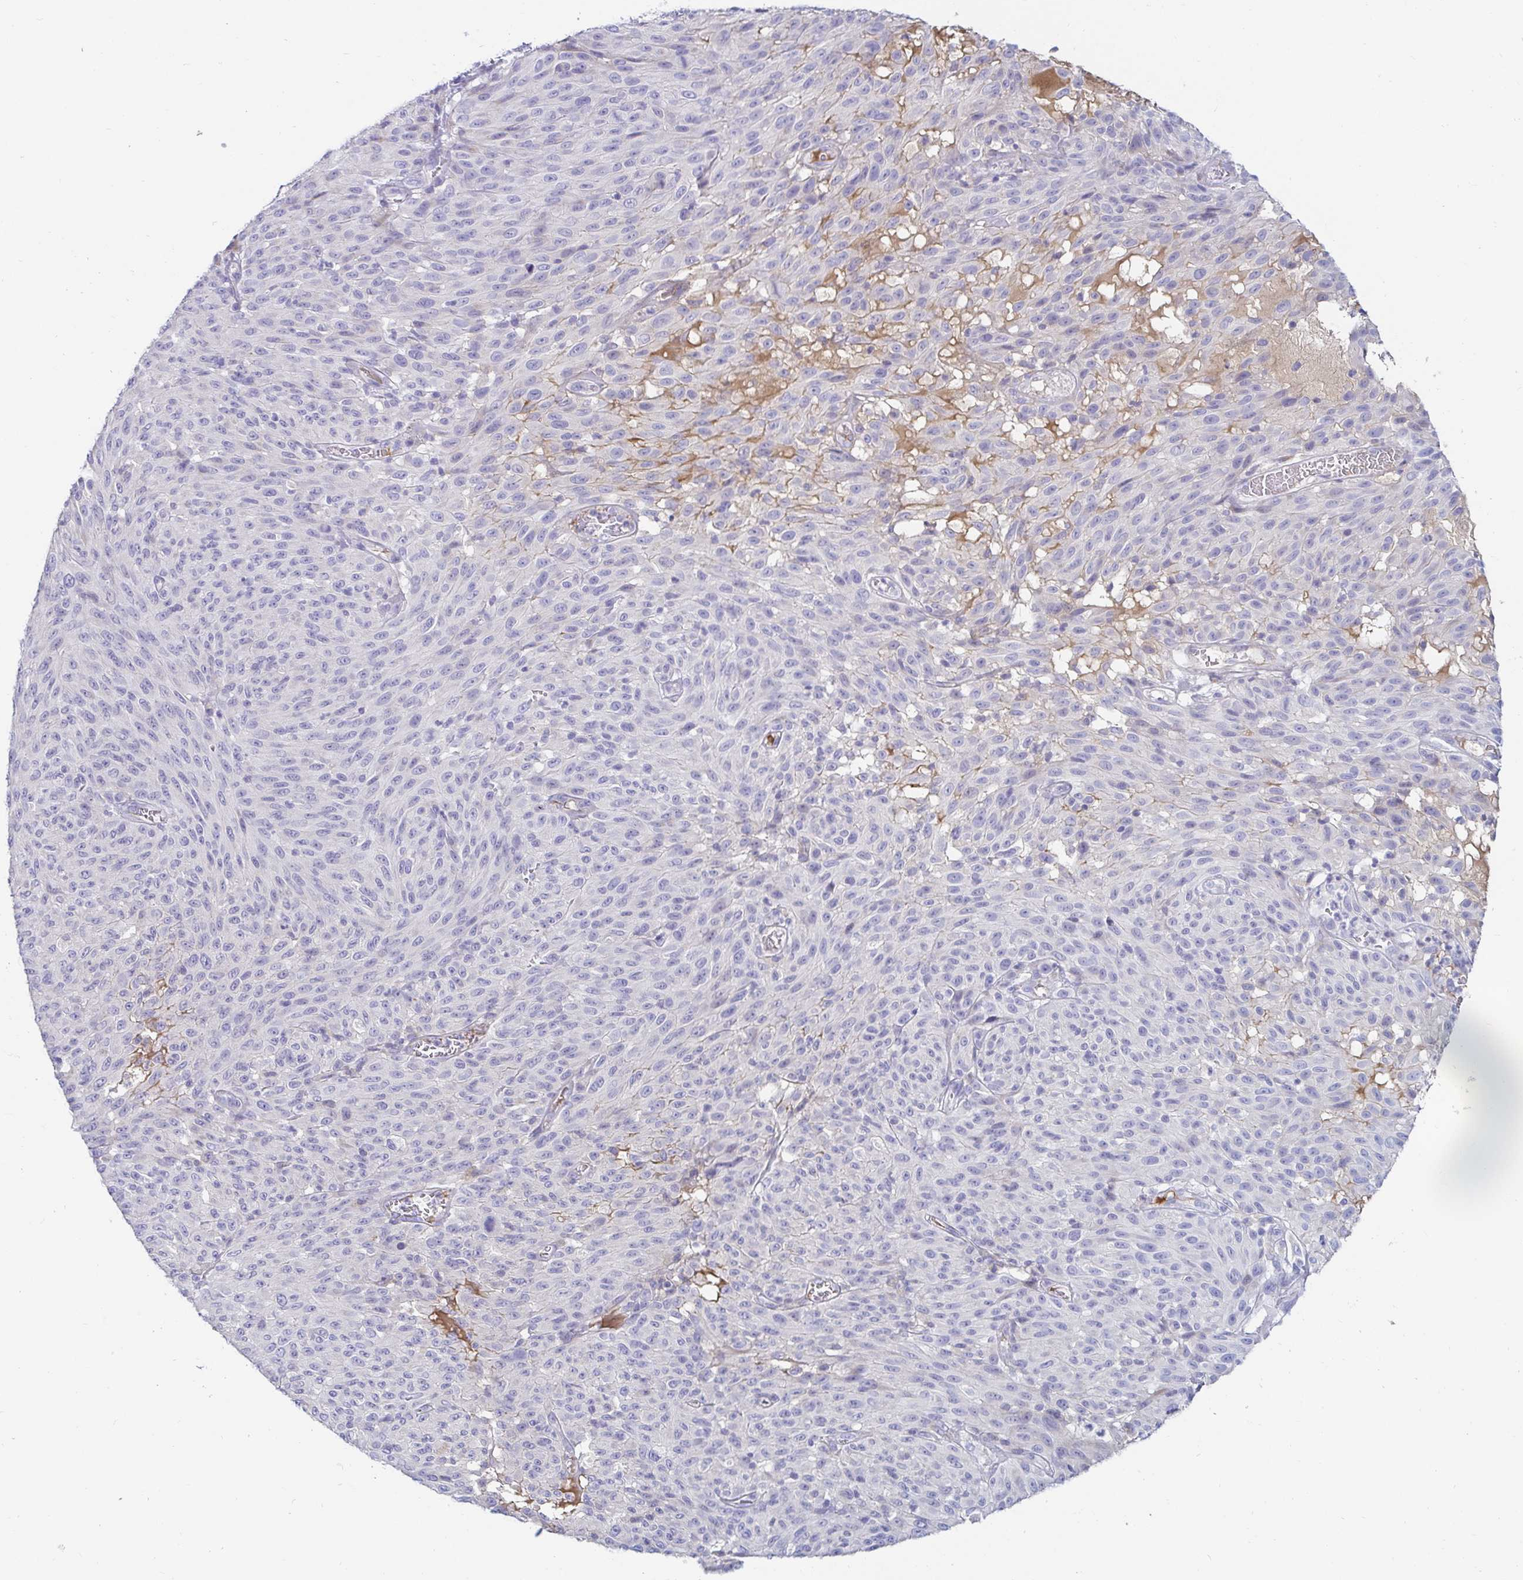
{"staining": {"intensity": "negative", "quantity": "none", "location": "none"}, "tissue": "melanoma", "cell_type": "Tumor cells", "image_type": "cancer", "snomed": [{"axis": "morphology", "description": "Malignant melanoma, NOS"}, {"axis": "topography", "description": "Skin"}], "caption": "Immunohistochemistry (IHC) micrograph of neoplastic tissue: melanoma stained with DAB reveals no significant protein expression in tumor cells.", "gene": "C4orf17", "patient": {"sex": "male", "age": 85}}